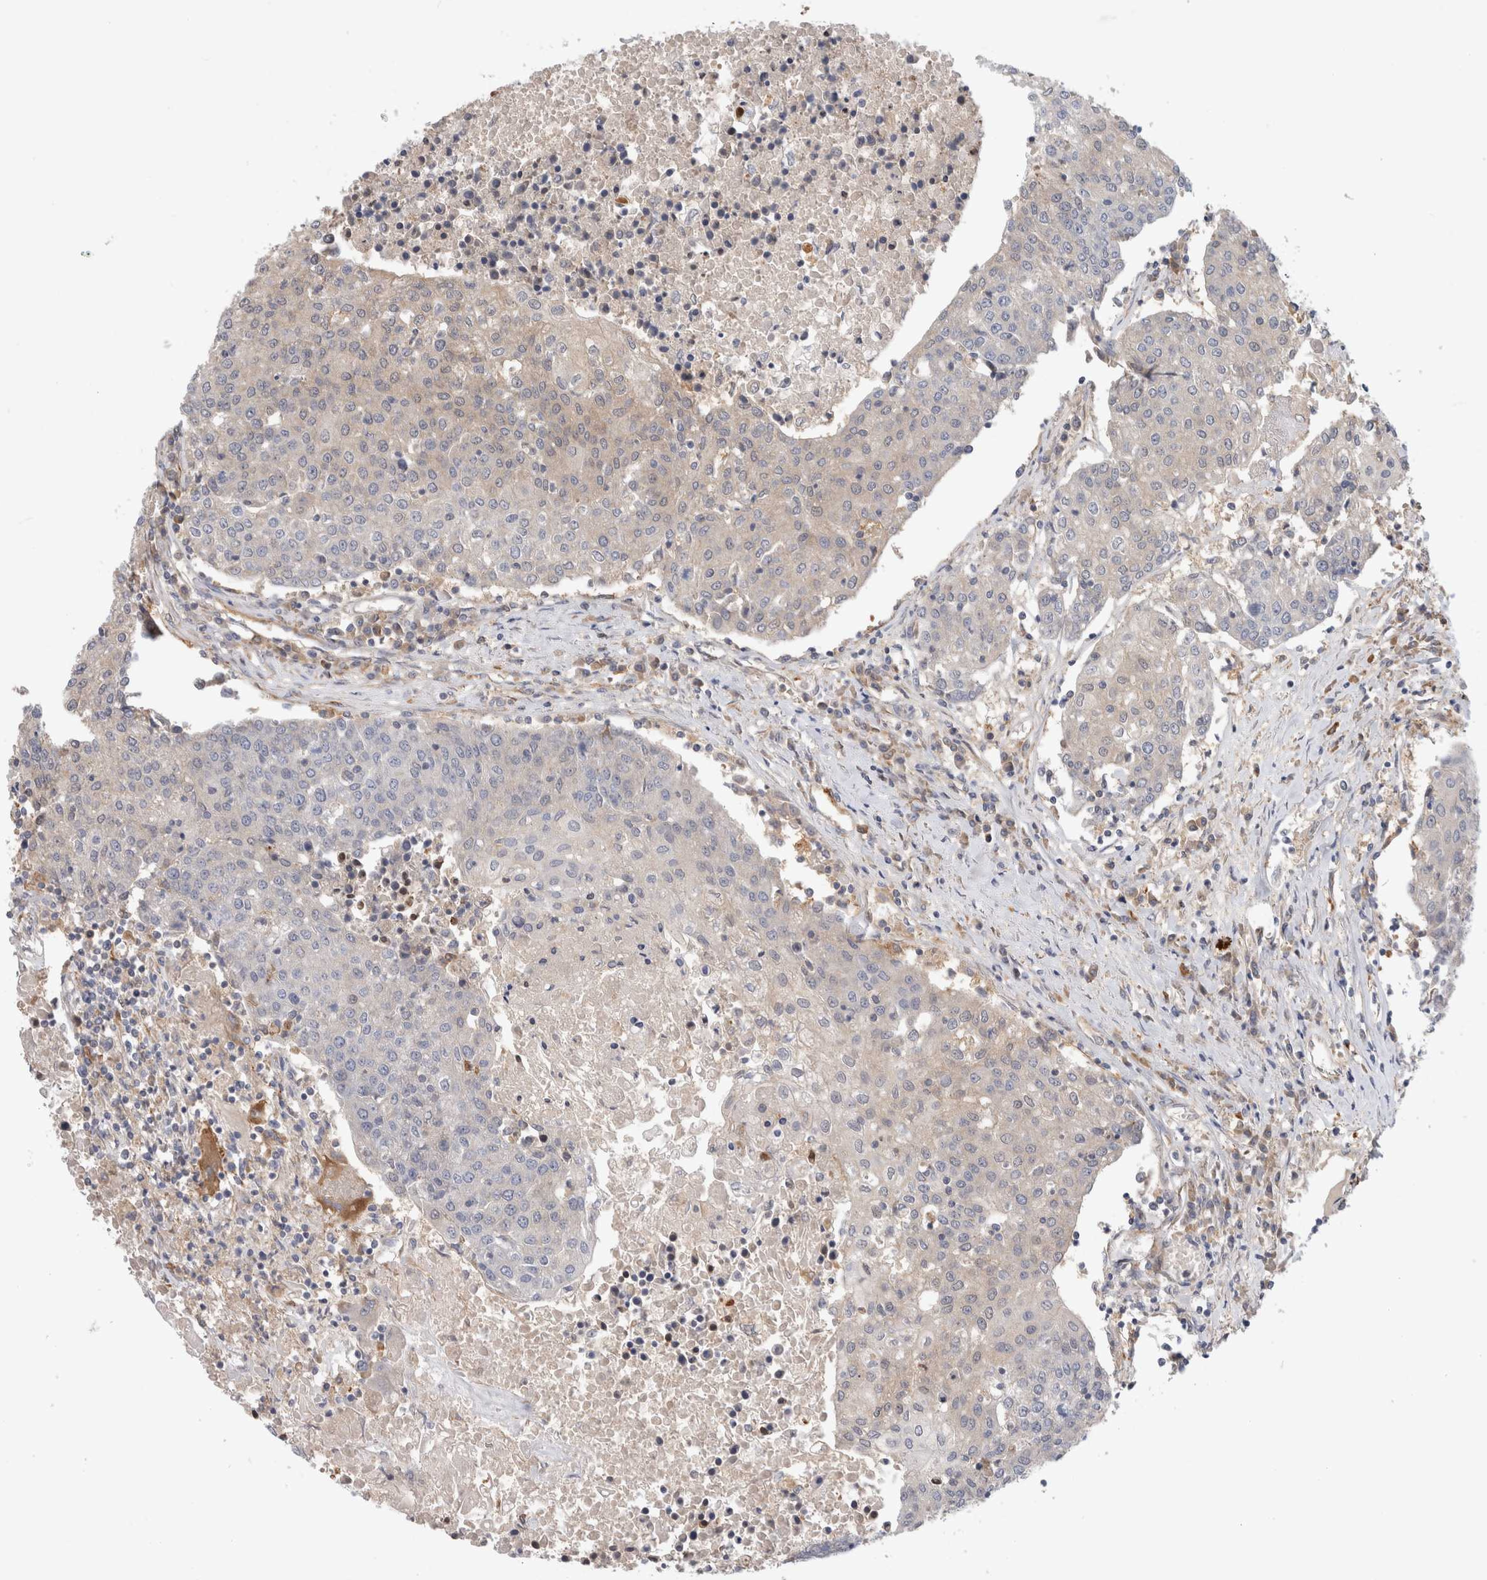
{"staining": {"intensity": "negative", "quantity": "none", "location": "none"}, "tissue": "urothelial cancer", "cell_type": "Tumor cells", "image_type": "cancer", "snomed": [{"axis": "morphology", "description": "Urothelial carcinoma, High grade"}, {"axis": "topography", "description": "Urinary bladder"}], "caption": "This micrograph is of high-grade urothelial carcinoma stained with IHC to label a protein in brown with the nuclei are counter-stained blue. There is no staining in tumor cells.", "gene": "PGM1", "patient": {"sex": "female", "age": 85}}